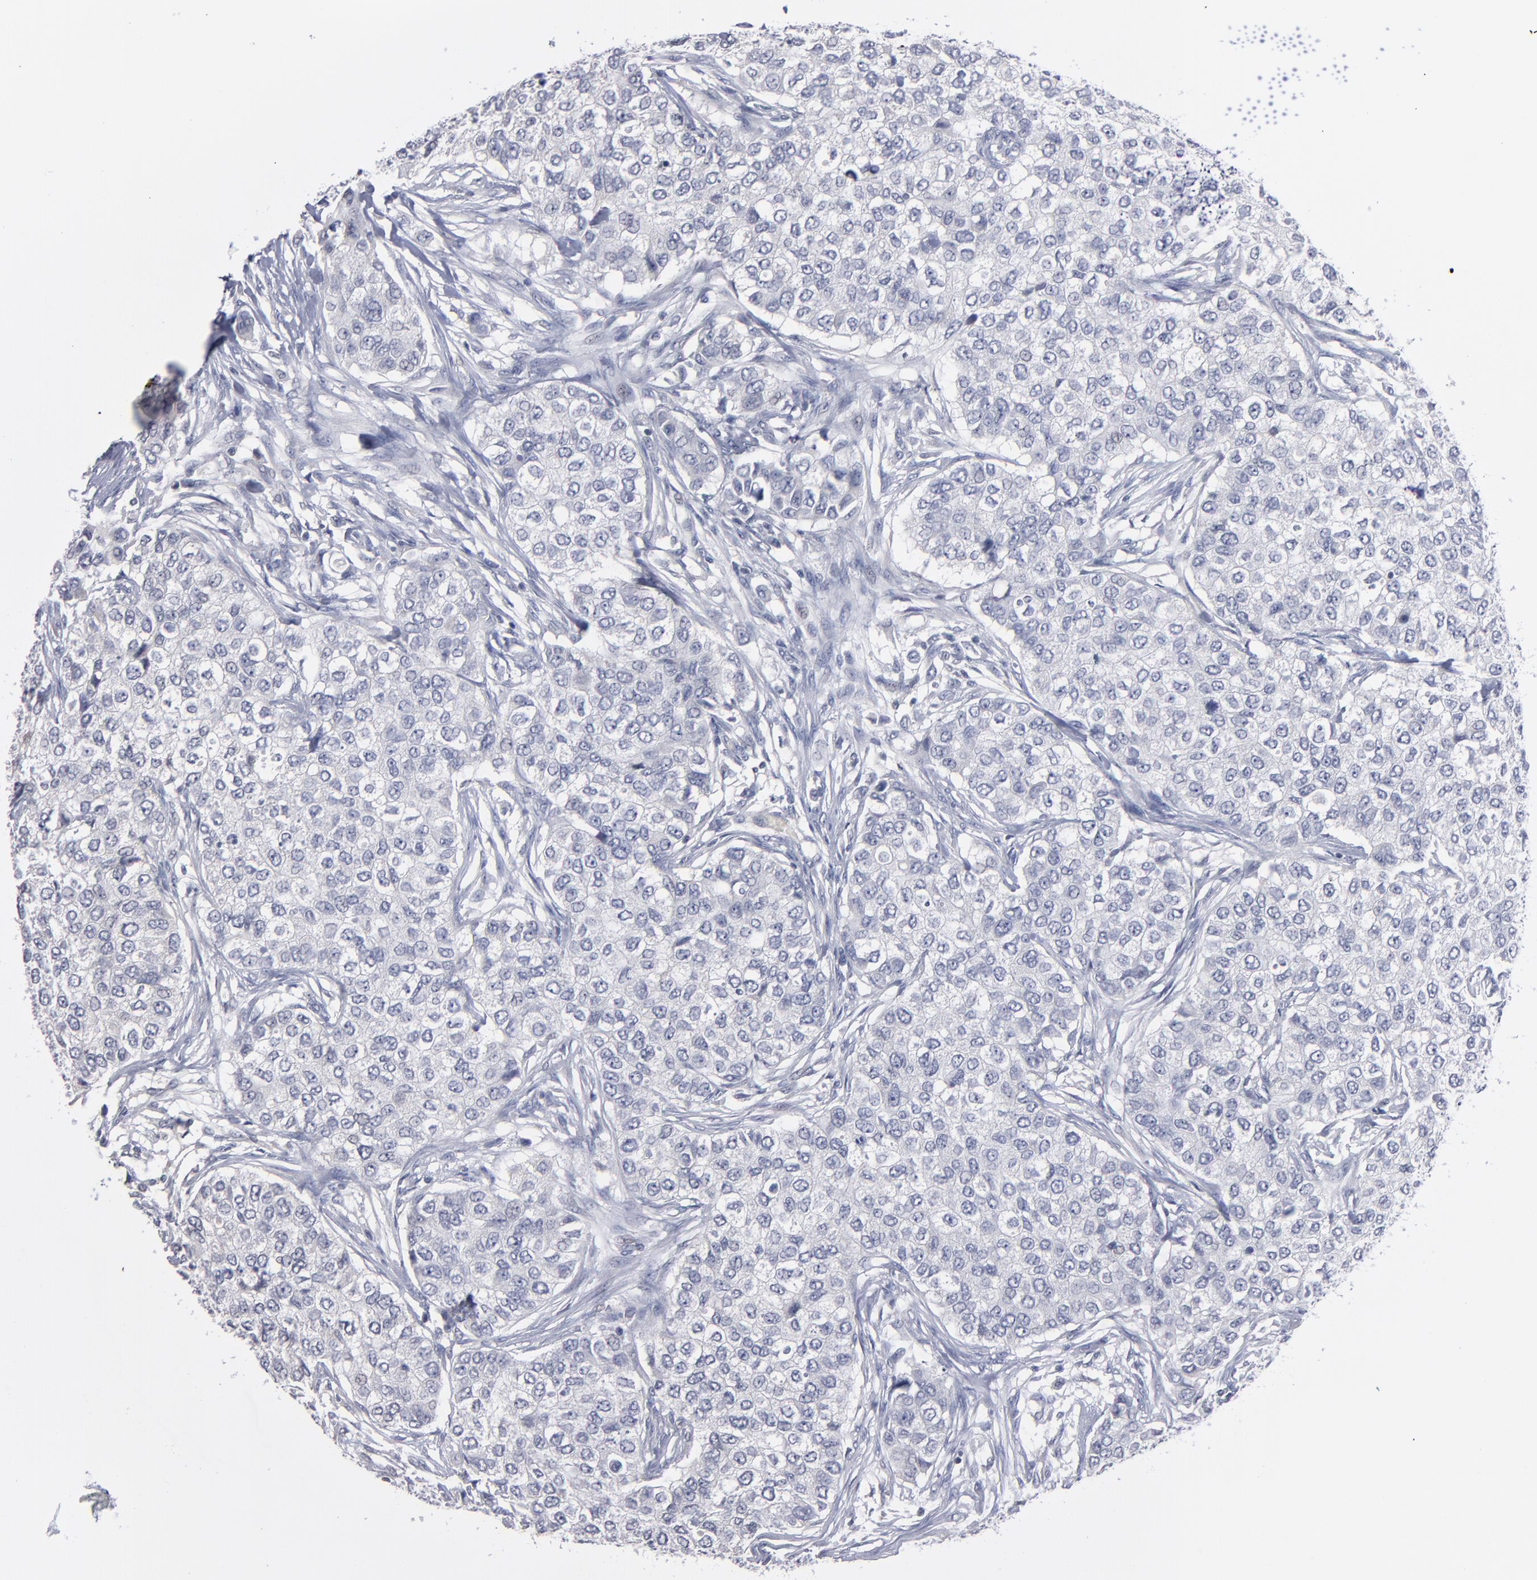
{"staining": {"intensity": "negative", "quantity": "none", "location": "none"}, "tissue": "breast cancer", "cell_type": "Tumor cells", "image_type": "cancer", "snomed": [{"axis": "morphology", "description": "Normal tissue, NOS"}, {"axis": "morphology", "description": "Duct carcinoma"}, {"axis": "topography", "description": "Breast"}], "caption": "High power microscopy histopathology image of an immunohistochemistry micrograph of breast infiltrating ductal carcinoma, revealing no significant positivity in tumor cells.", "gene": "RPH3A", "patient": {"sex": "female", "age": 49}}